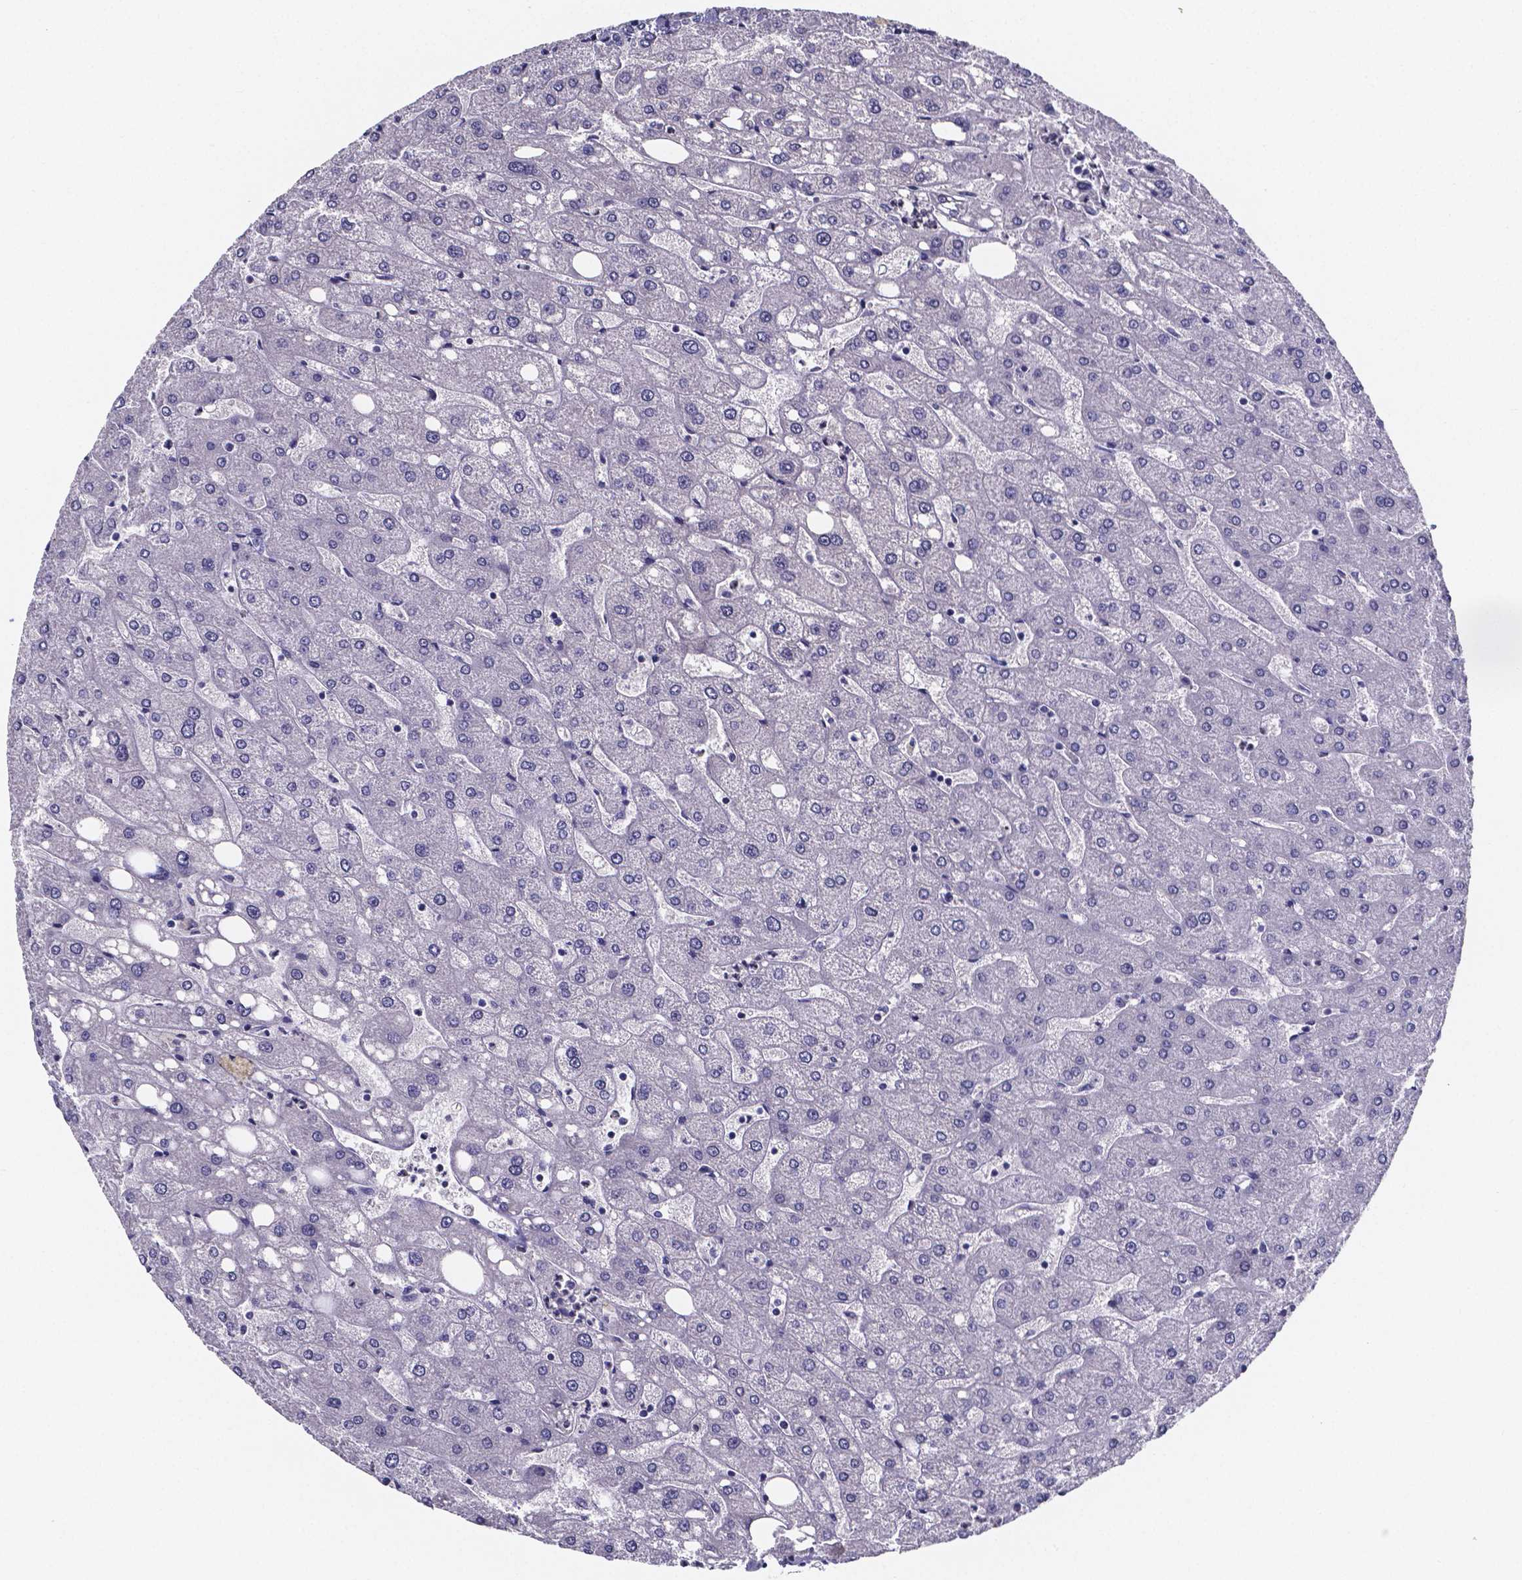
{"staining": {"intensity": "negative", "quantity": "none", "location": "none"}, "tissue": "liver", "cell_type": "Cholangiocytes", "image_type": "normal", "snomed": [{"axis": "morphology", "description": "Normal tissue, NOS"}, {"axis": "topography", "description": "Liver"}], "caption": "IHC of normal liver displays no staining in cholangiocytes.", "gene": "IZUMO1", "patient": {"sex": "male", "age": 67}}